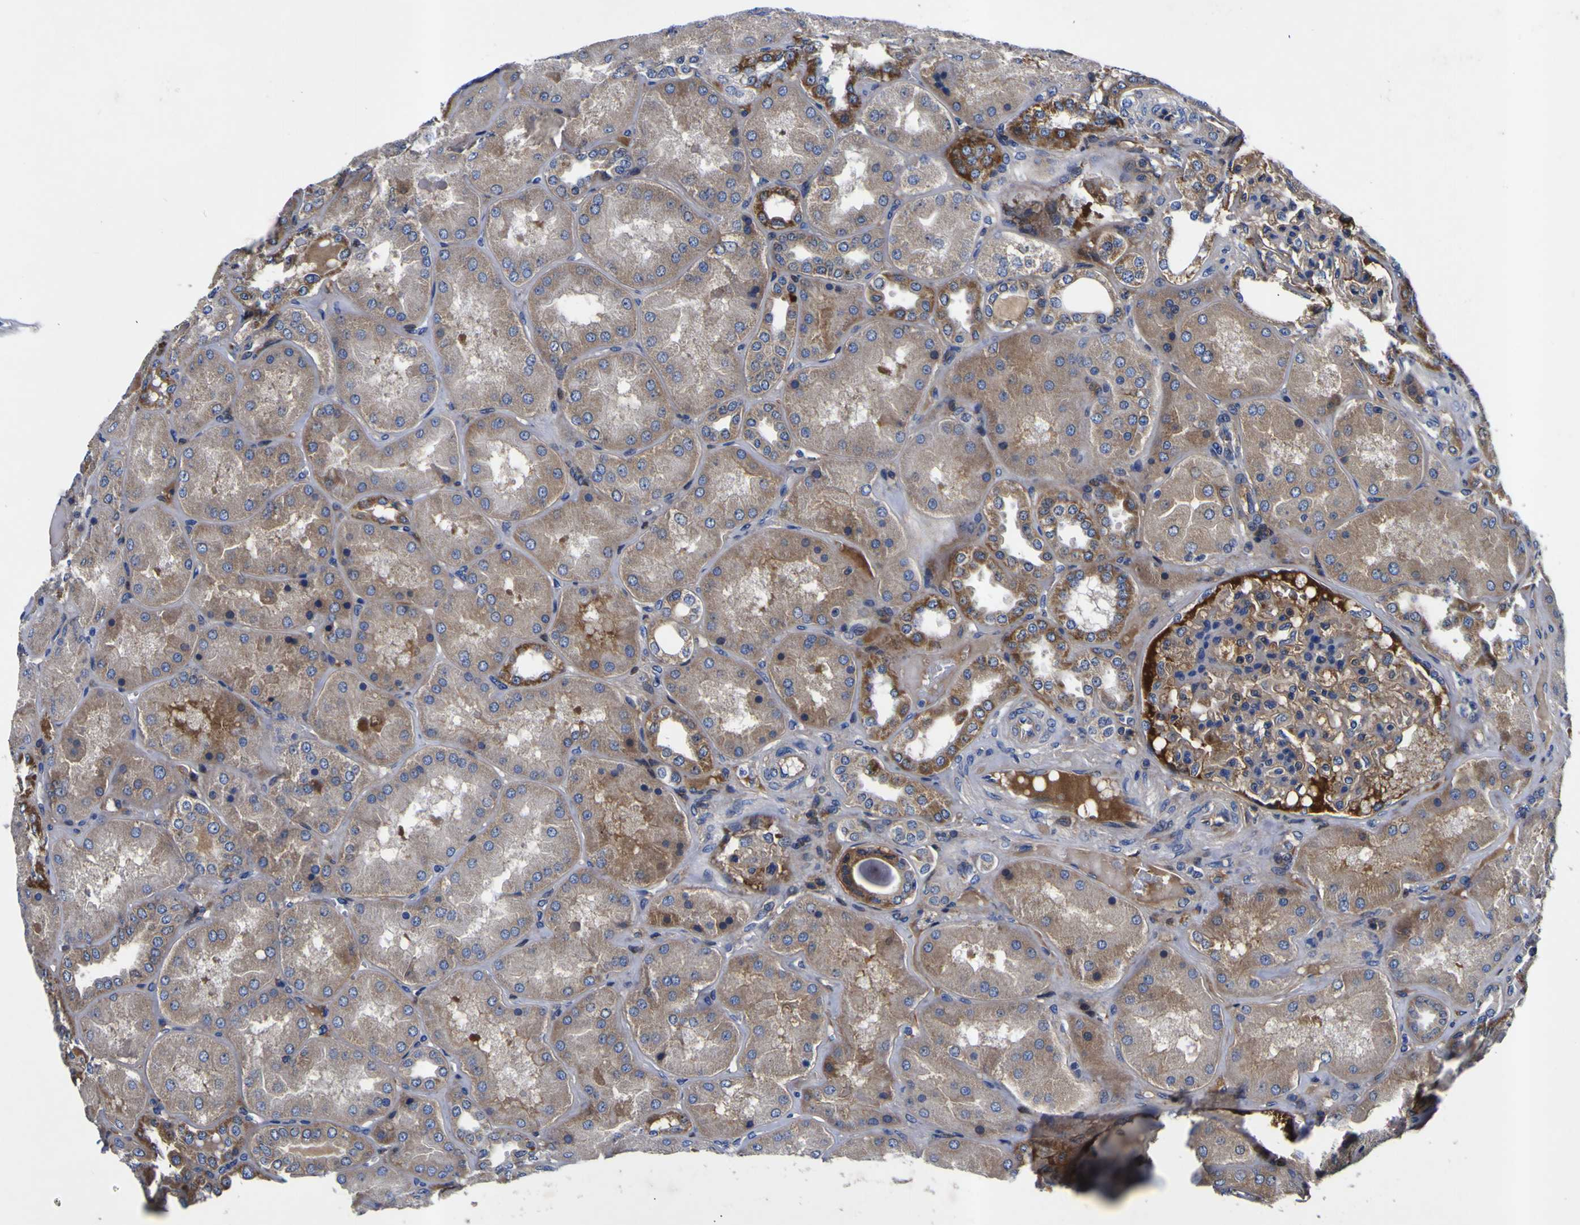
{"staining": {"intensity": "moderate", "quantity": ">75%", "location": "cytoplasmic/membranous"}, "tissue": "kidney", "cell_type": "Cells in glomeruli", "image_type": "normal", "snomed": [{"axis": "morphology", "description": "Normal tissue, NOS"}, {"axis": "topography", "description": "Kidney"}], "caption": "IHC staining of benign kidney, which shows medium levels of moderate cytoplasmic/membranous staining in about >75% of cells in glomeruli indicating moderate cytoplasmic/membranous protein positivity. The staining was performed using DAB (brown) for protein detection and nuclei were counterstained in hematoxylin (blue).", "gene": "VASN", "patient": {"sex": "female", "age": 56}}